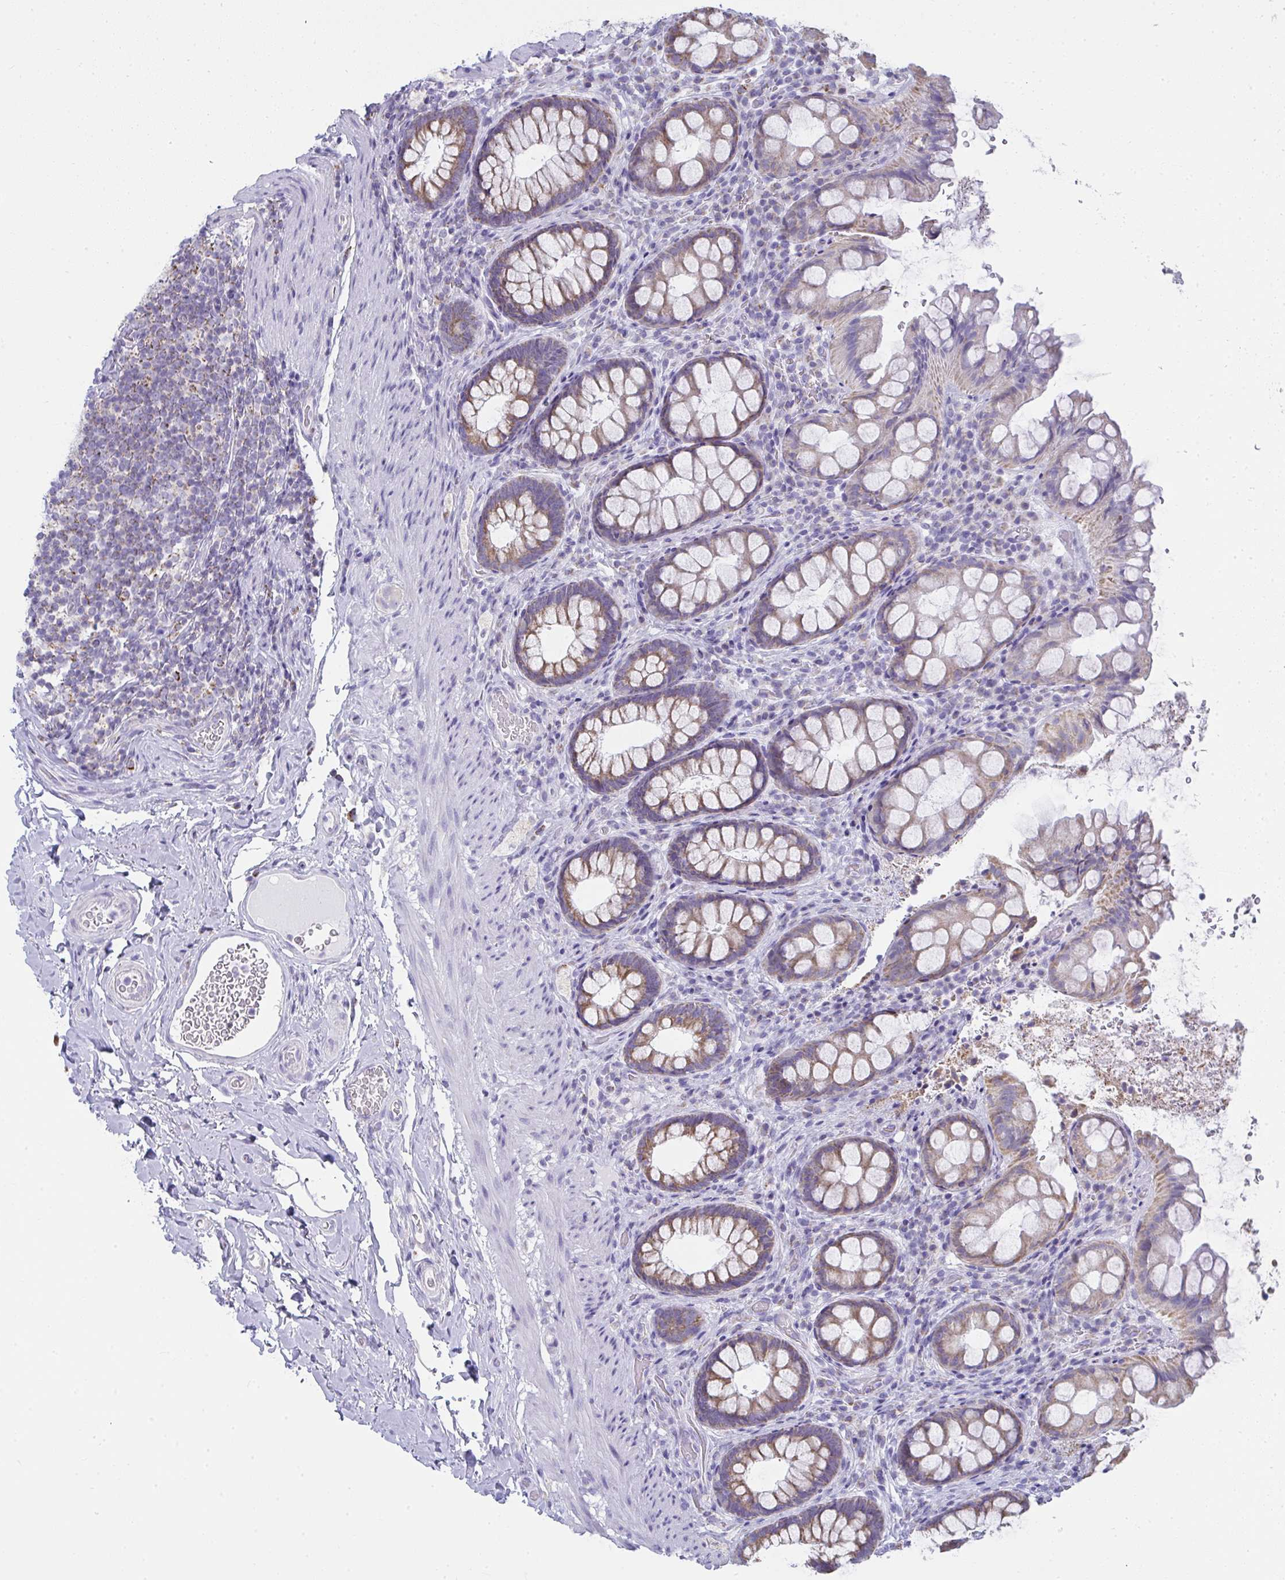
{"staining": {"intensity": "moderate", "quantity": ">75%", "location": "cytoplasmic/membranous"}, "tissue": "rectum", "cell_type": "Glandular cells", "image_type": "normal", "snomed": [{"axis": "morphology", "description": "Normal tissue, NOS"}, {"axis": "topography", "description": "Rectum"}, {"axis": "topography", "description": "Peripheral nerve tissue"}], "caption": "This micrograph shows immunohistochemistry staining of unremarkable human rectum, with medium moderate cytoplasmic/membranous positivity in approximately >75% of glandular cells.", "gene": "SLC6A1", "patient": {"sex": "female", "age": 69}}